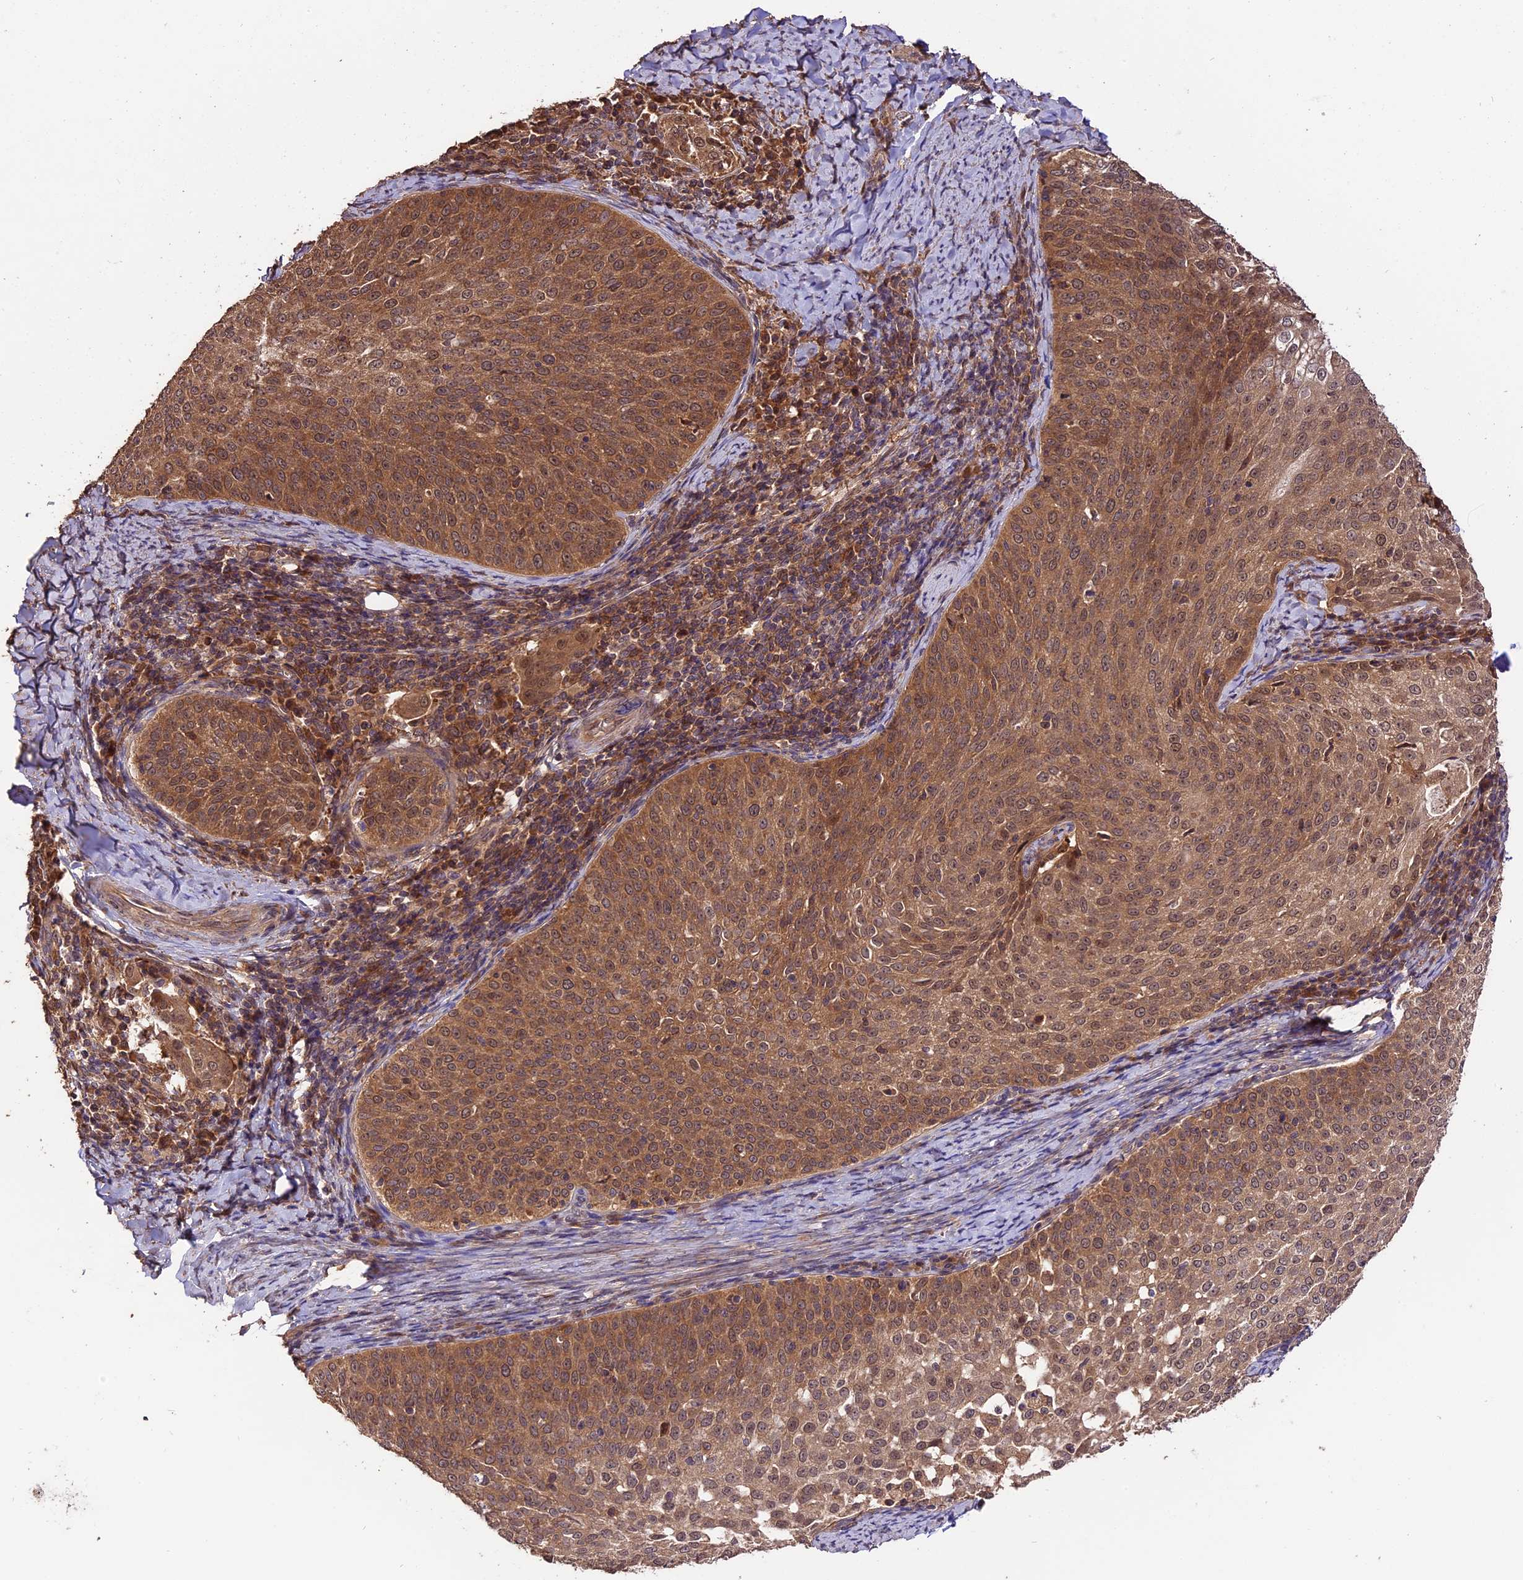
{"staining": {"intensity": "moderate", "quantity": ">75%", "location": "cytoplasmic/membranous,nuclear"}, "tissue": "cervical cancer", "cell_type": "Tumor cells", "image_type": "cancer", "snomed": [{"axis": "morphology", "description": "Squamous cell carcinoma, NOS"}, {"axis": "topography", "description": "Cervix"}], "caption": "Moderate cytoplasmic/membranous and nuclear expression for a protein is appreciated in approximately >75% of tumor cells of cervical cancer (squamous cell carcinoma) using immunohistochemistry (IHC).", "gene": "TRMT1", "patient": {"sex": "female", "age": 57}}